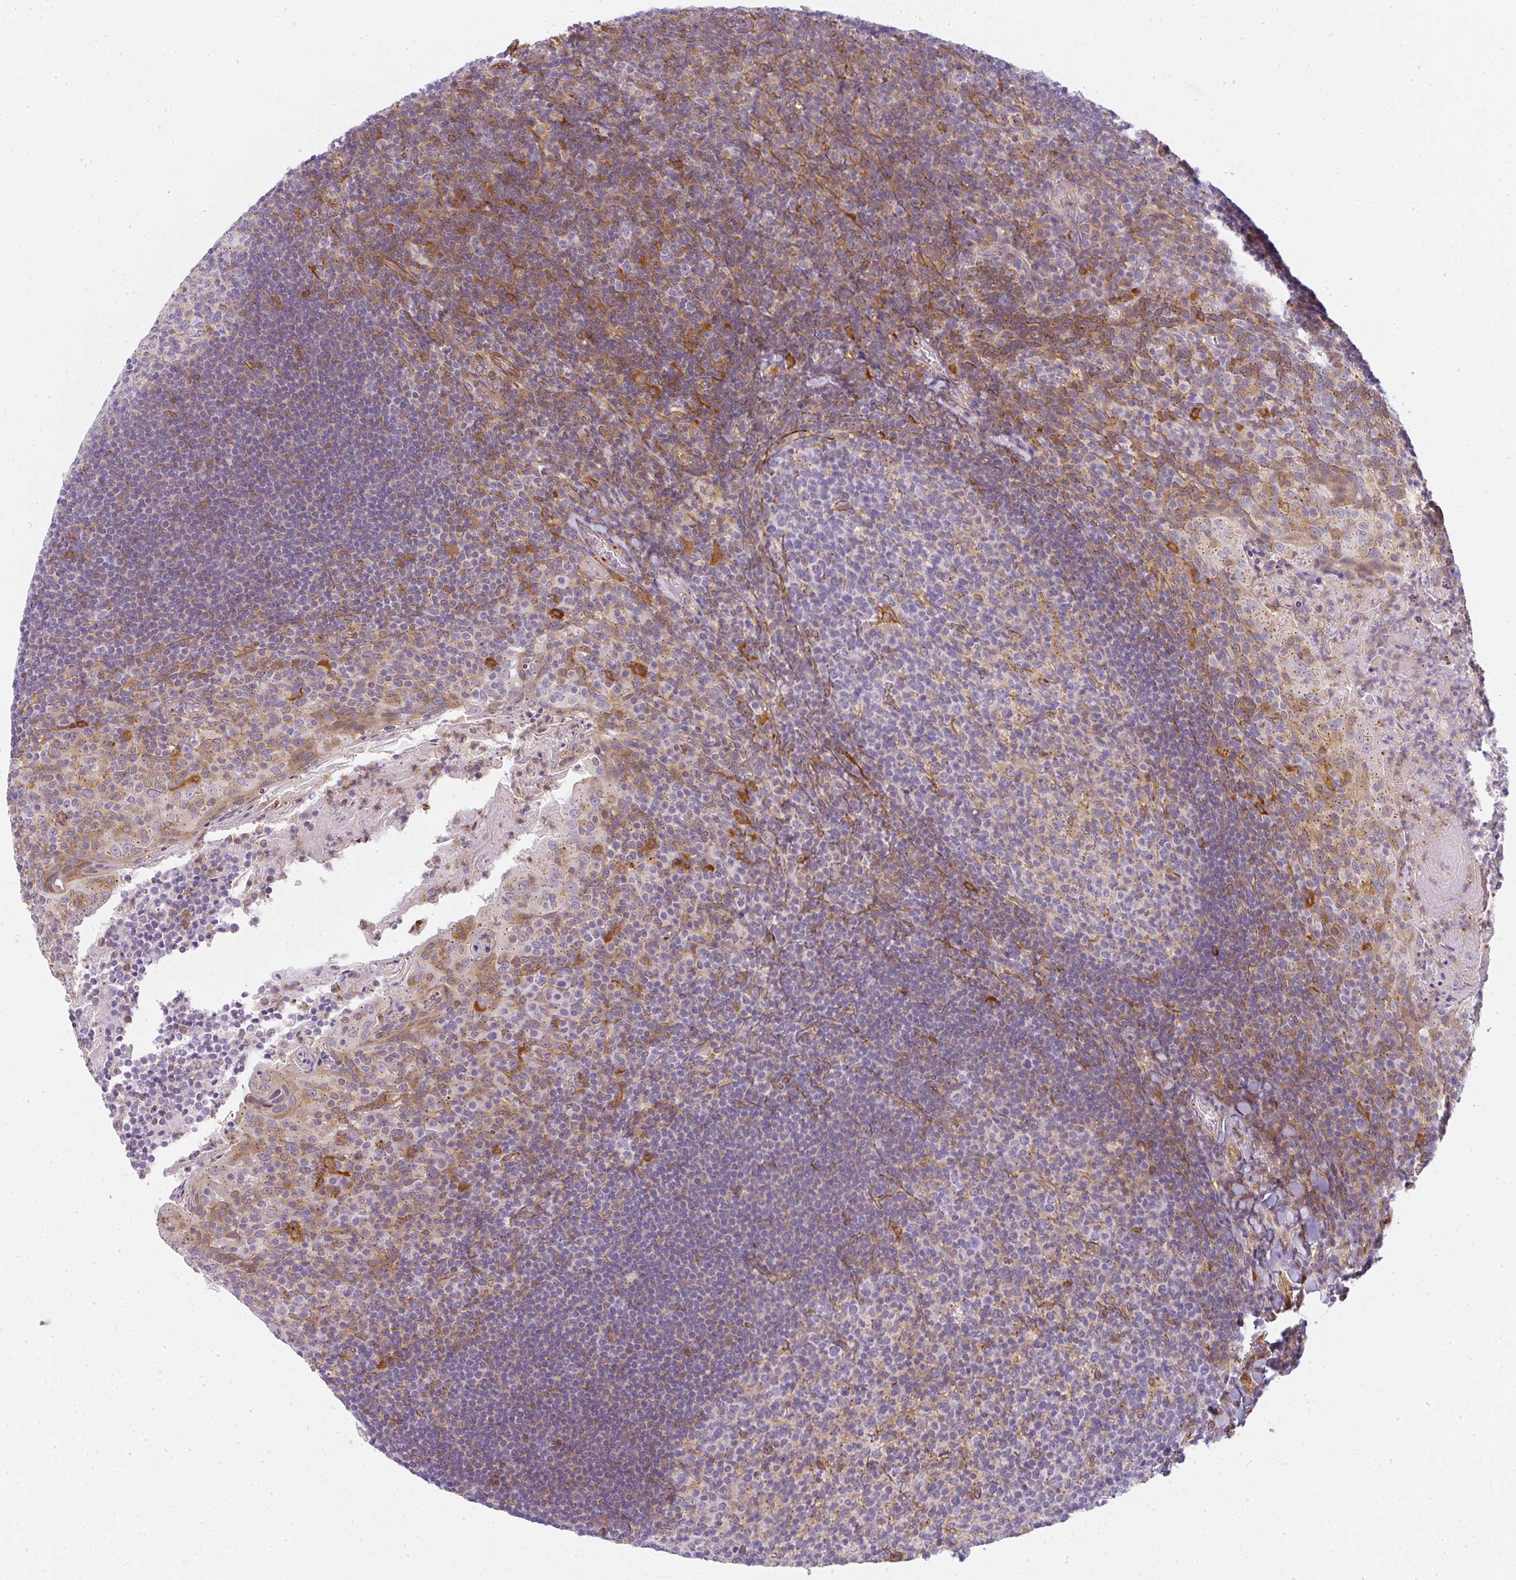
{"staining": {"intensity": "negative", "quantity": "none", "location": "none"}, "tissue": "tonsil", "cell_type": "Germinal center cells", "image_type": "normal", "snomed": [{"axis": "morphology", "description": "Normal tissue, NOS"}, {"axis": "topography", "description": "Tonsil"}], "caption": "High magnification brightfield microscopy of unremarkable tonsil stained with DAB (3,3'-diaminobenzidine) (brown) and counterstained with hematoxylin (blue): germinal center cells show no significant expression.", "gene": "SULF1", "patient": {"sex": "female", "age": 10}}